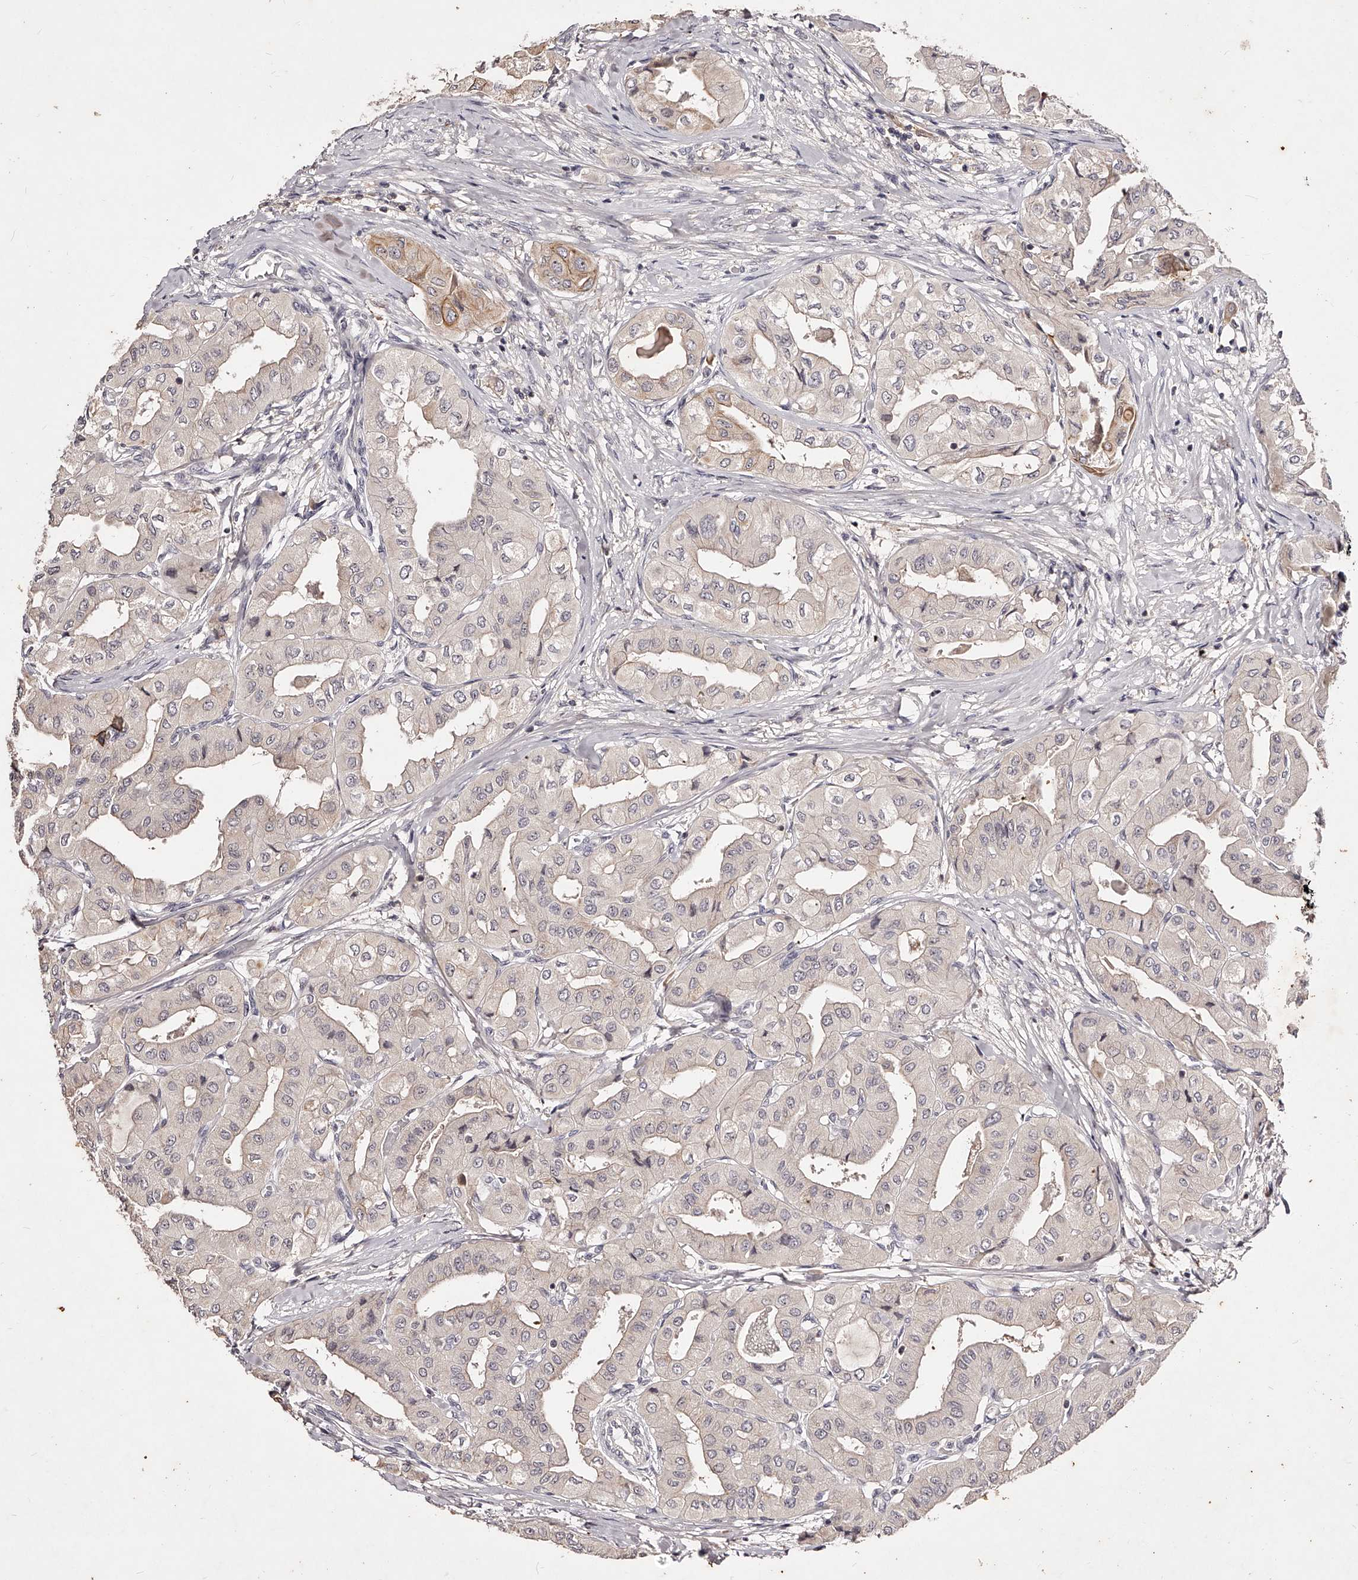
{"staining": {"intensity": "moderate", "quantity": "<25%", "location": "cytoplasmic/membranous"}, "tissue": "thyroid cancer", "cell_type": "Tumor cells", "image_type": "cancer", "snomed": [{"axis": "morphology", "description": "Papillary adenocarcinoma, NOS"}, {"axis": "topography", "description": "Thyroid gland"}], "caption": "Immunohistochemical staining of thyroid cancer (papillary adenocarcinoma) displays low levels of moderate cytoplasmic/membranous protein positivity in about <25% of tumor cells.", "gene": "PHACTR1", "patient": {"sex": "female", "age": 59}}